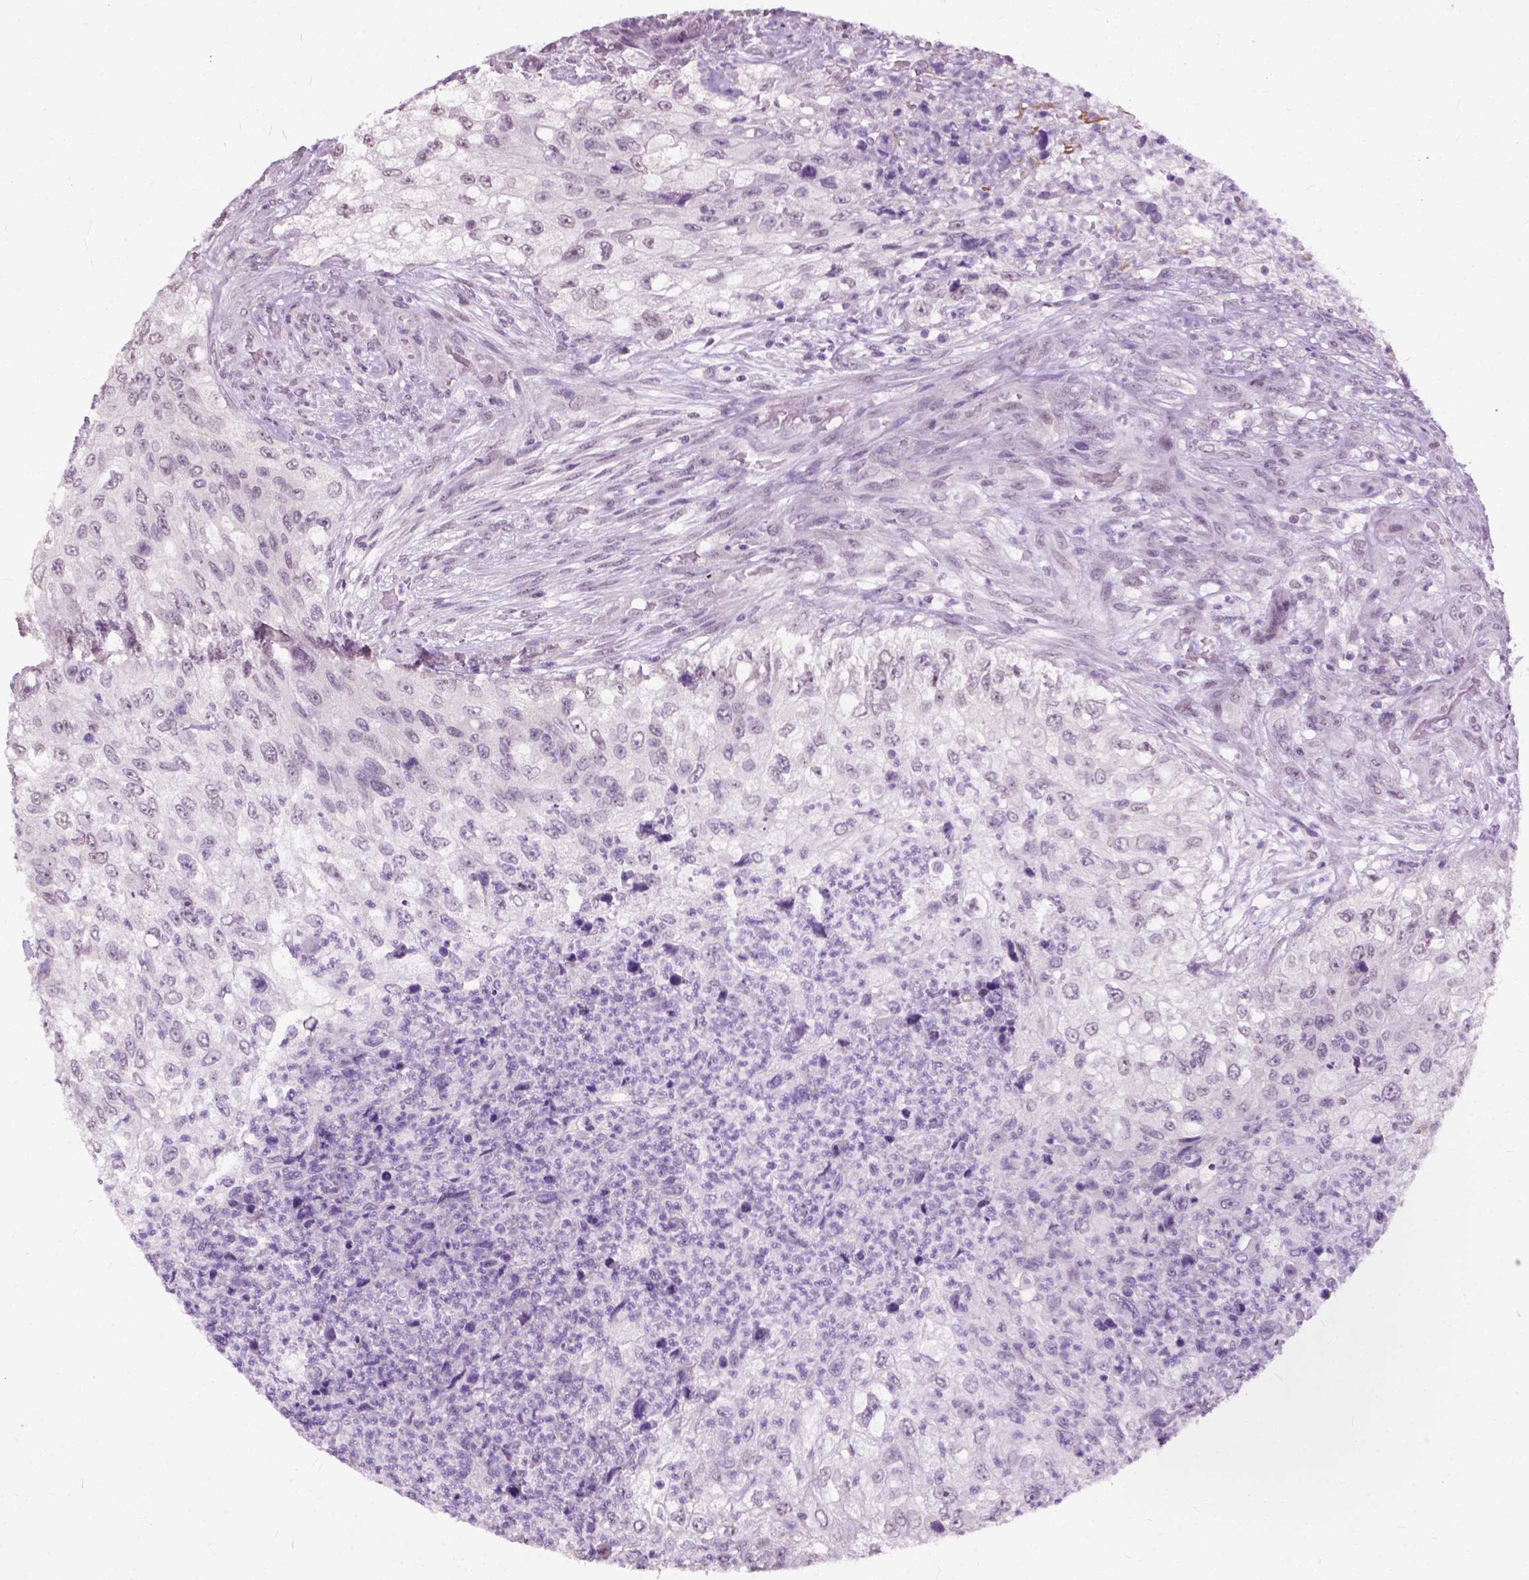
{"staining": {"intensity": "negative", "quantity": "none", "location": "none"}, "tissue": "urothelial cancer", "cell_type": "Tumor cells", "image_type": "cancer", "snomed": [{"axis": "morphology", "description": "Urothelial carcinoma, High grade"}, {"axis": "topography", "description": "Urinary bladder"}], "caption": "The immunohistochemistry image has no significant positivity in tumor cells of urothelial carcinoma (high-grade) tissue.", "gene": "GPR37L1", "patient": {"sex": "female", "age": 60}}